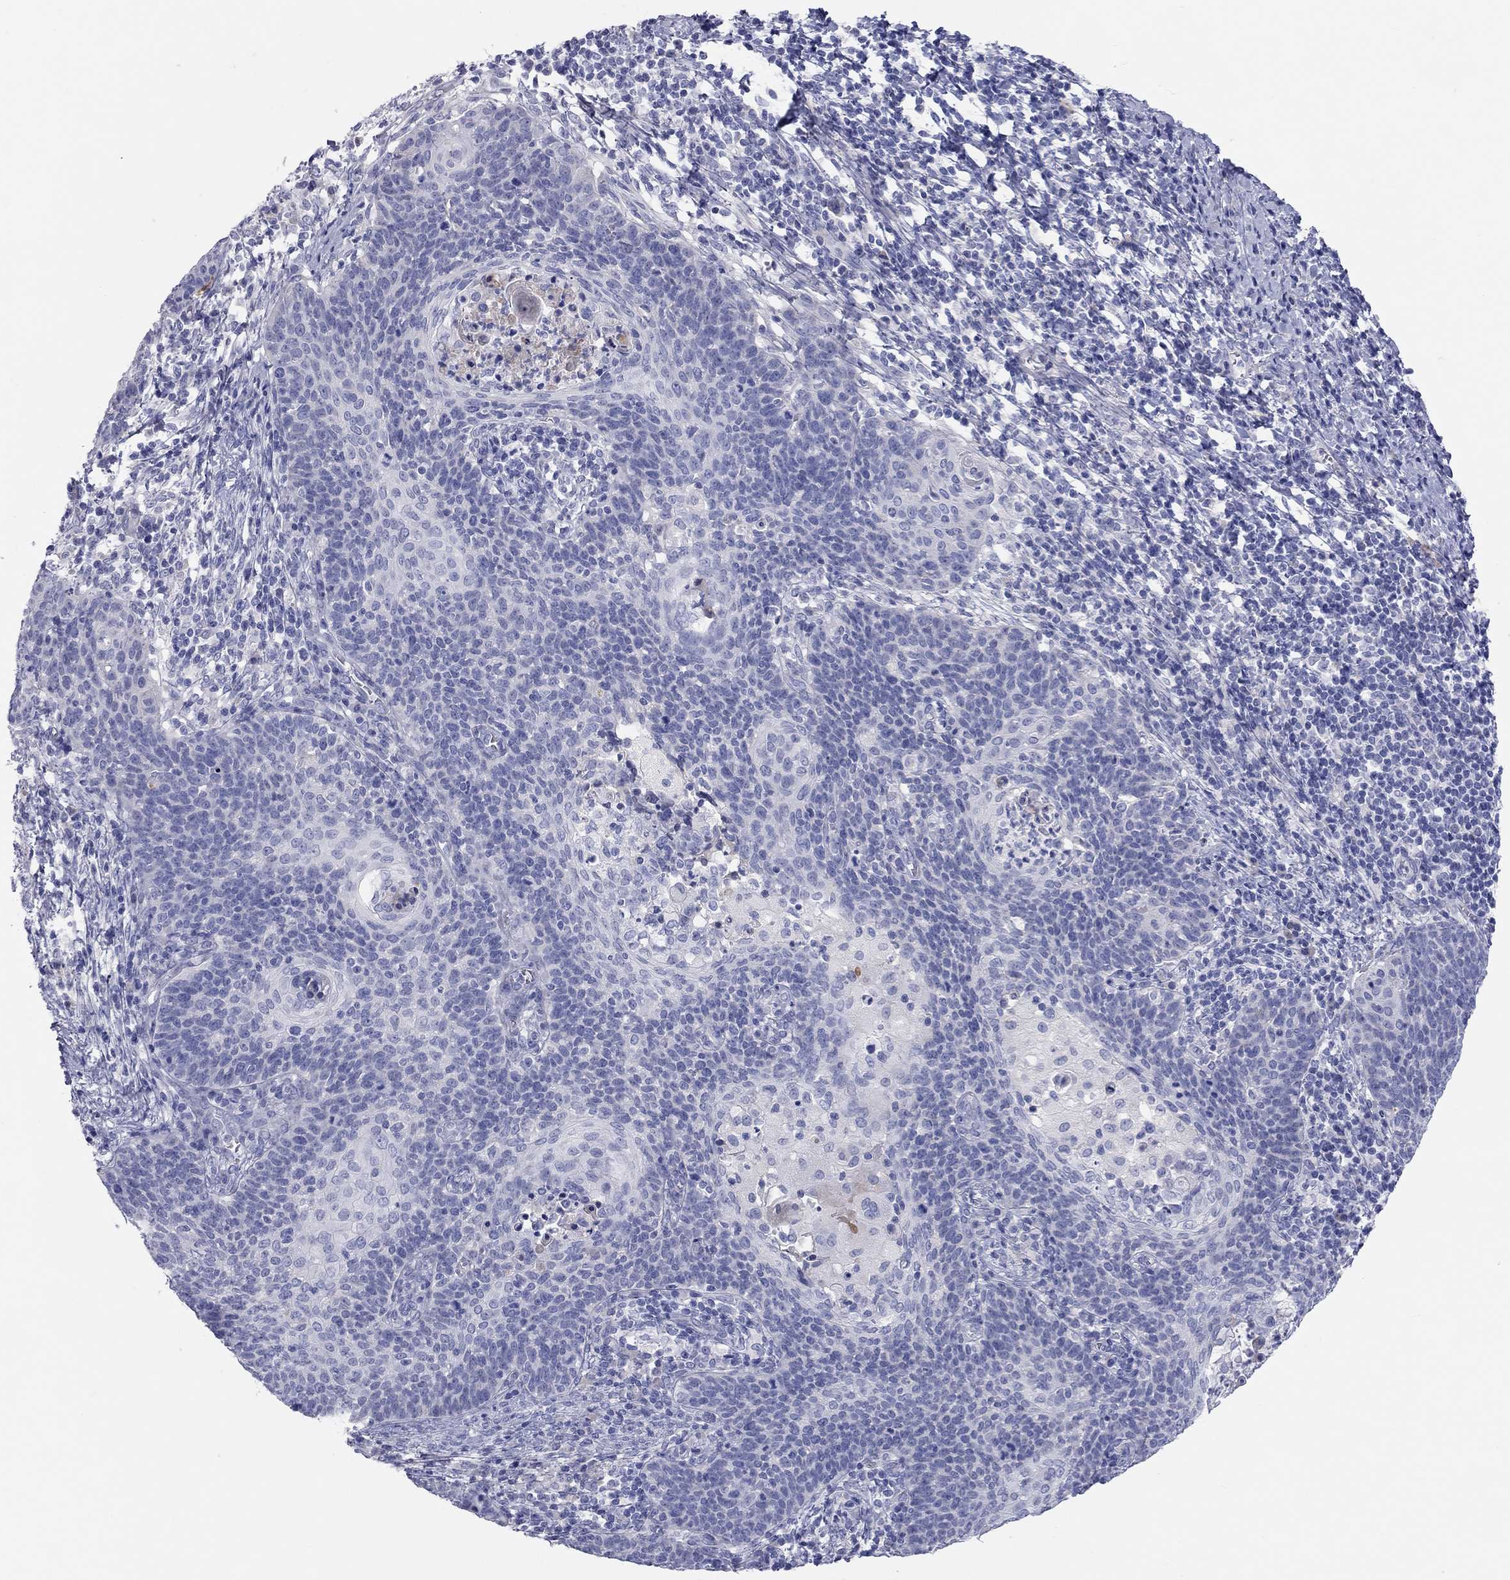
{"staining": {"intensity": "negative", "quantity": "none", "location": "none"}, "tissue": "cervical cancer", "cell_type": "Tumor cells", "image_type": "cancer", "snomed": [{"axis": "morphology", "description": "Squamous cell carcinoma, NOS"}, {"axis": "topography", "description": "Cervix"}], "caption": "Cervical cancer was stained to show a protein in brown. There is no significant positivity in tumor cells. (DAB (3,3'-diaminobenzidine) immunohistochemistry (IHC) with hematoxylin counter stain).", "gene": "ST7L", "patient": {"sex": "female", "age": 39}}